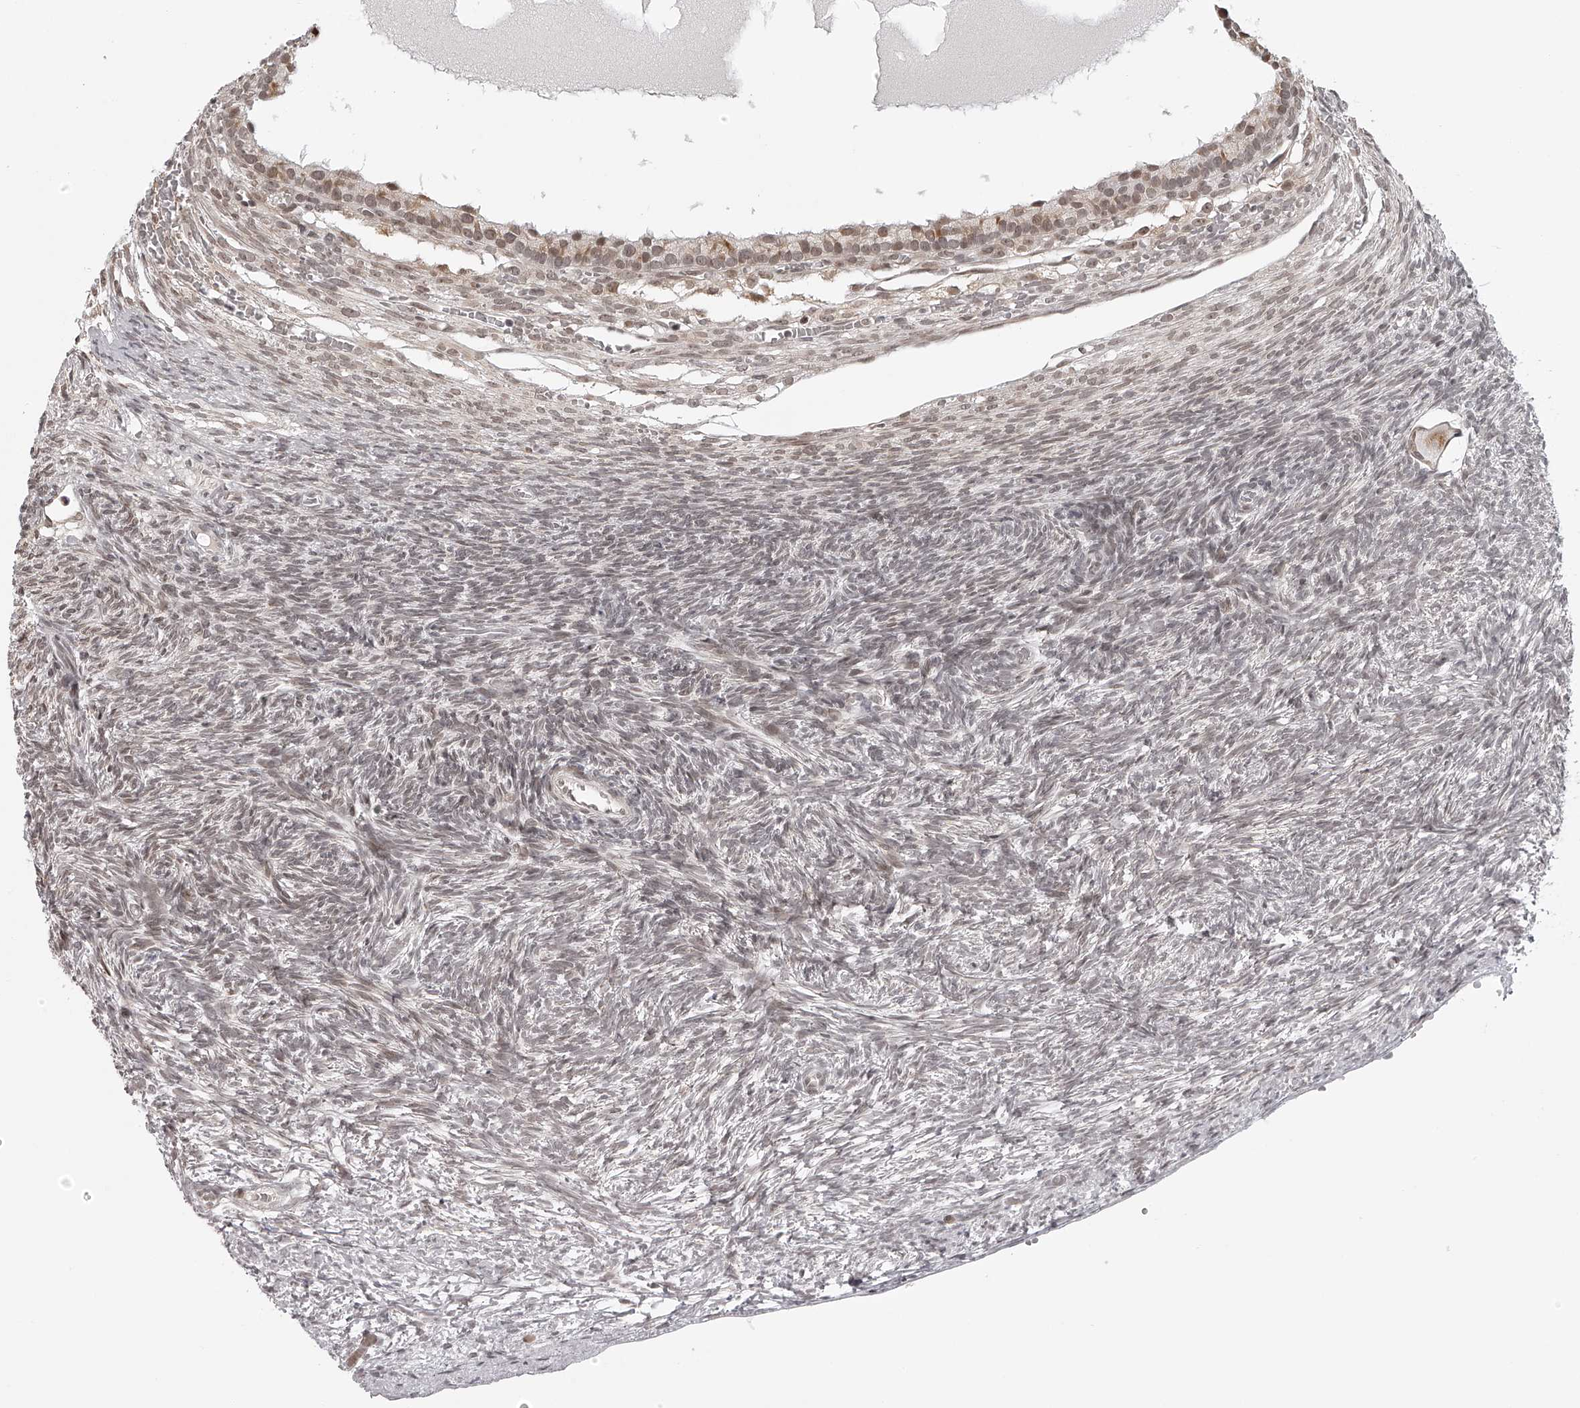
{"staining": {"intensity": "weak", "quantity": ">75%", "location": "cytoplasmic/membranous"}, "tissue": "ovary", "cell_type": "Follicle cells", "image_type": "normal", "snomed": [{"axis": "morphology", "description": "Normal tissue, NOS"}, {"axis": "topography", "description": "Ovary"}], "caption": "Immunohistochemical staining of benign ovary displays weak cytoplasmic/membranous protein staining in about >75% of follicle cells.", "gene": "ODF2L", "patient": {"sex": "female", "age": 34}}